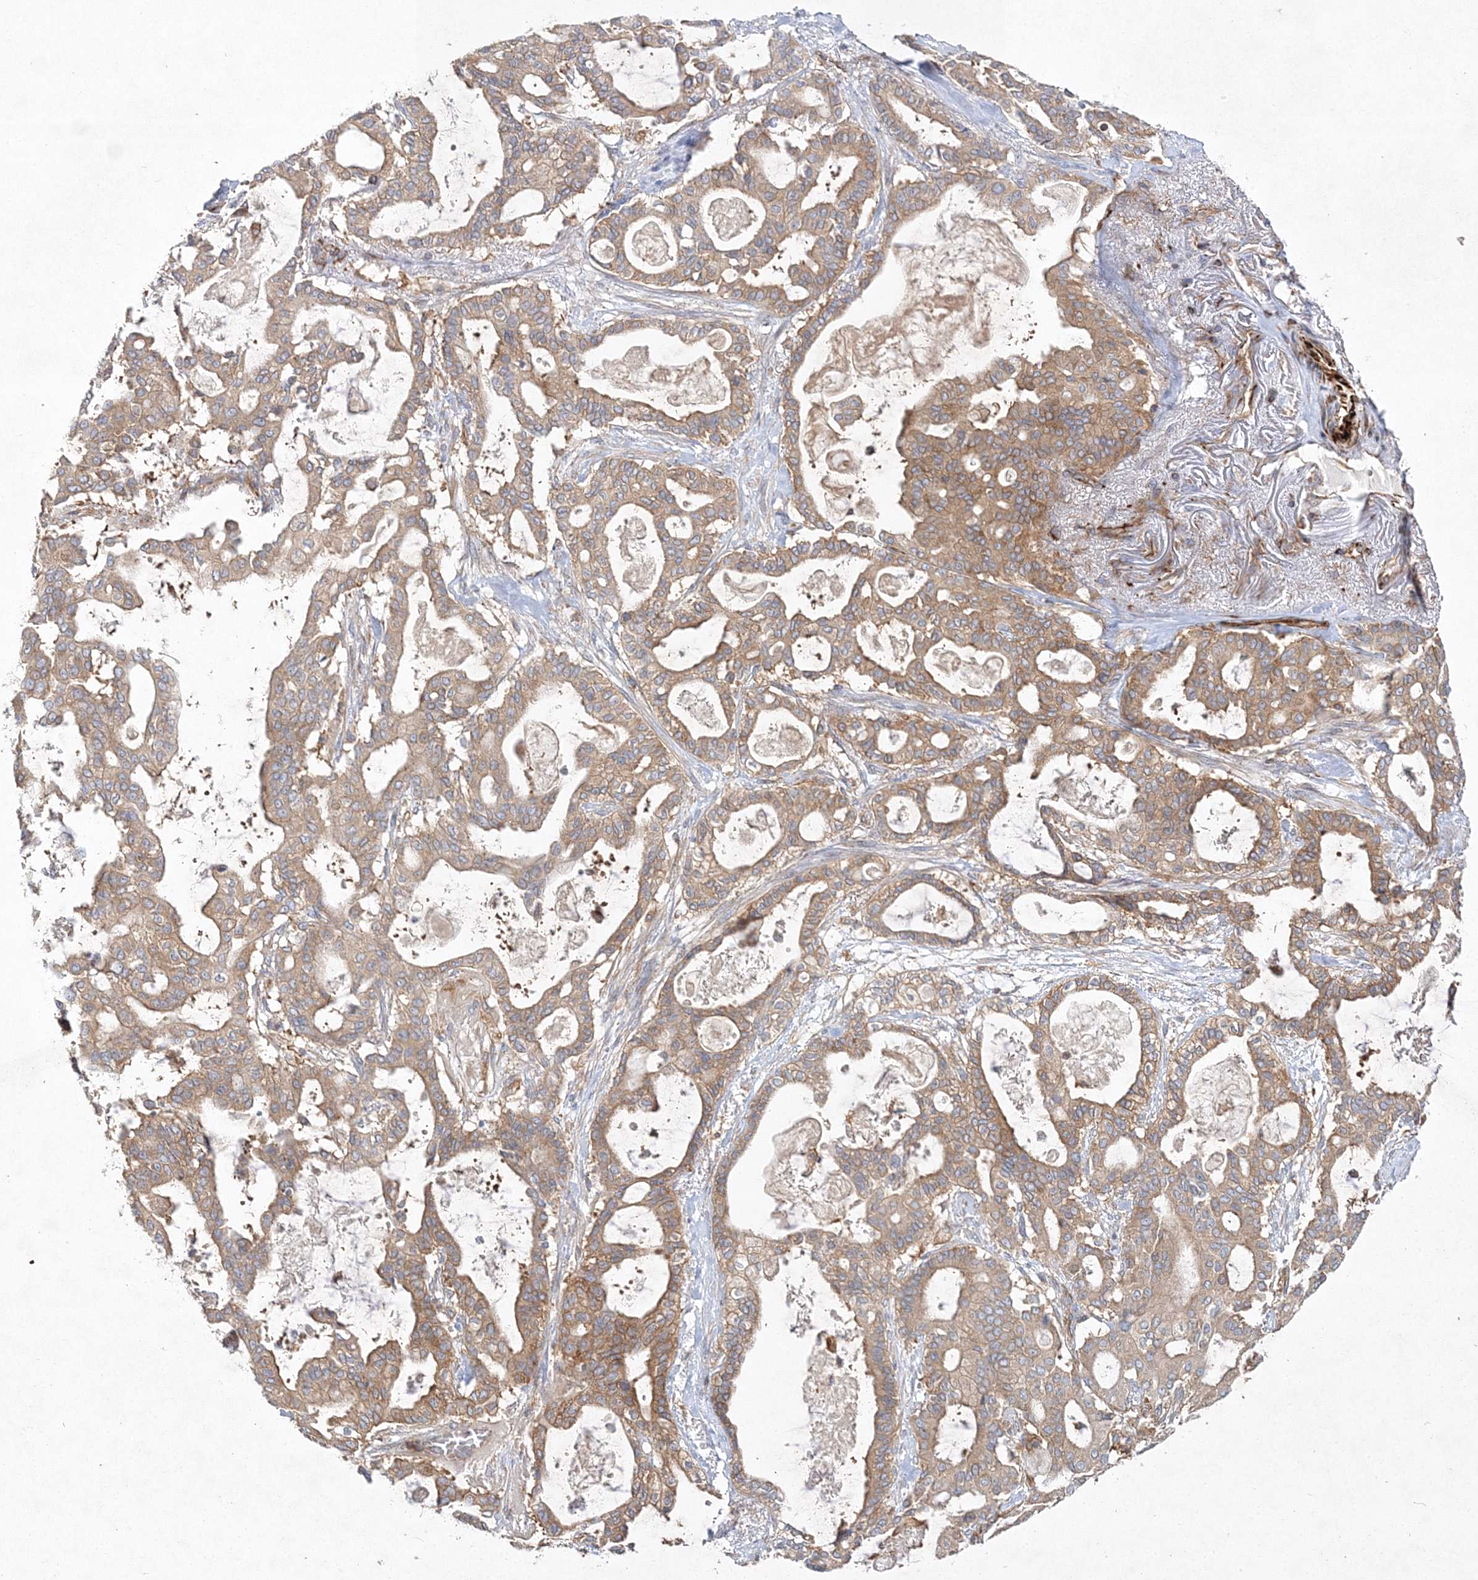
{"staining": {"intensity": "moderate", "quantity": ">75%", "location": "cytoplasmic/membranous"}, "tissue": "pancreatic cancer", "cell_type": "Tumor cells", "image_type": "cancer", "snomed": [{"axis": "morphology", "description": "Adenocarcinoma, NOS"}, {"axis": "topography", "description": "Pancreas"}], "caption": "Pancreatic adenocarcinoma was stained to show a protein in brown. There is medium levels of moderate cytoplasmic/membranous positivity in approximately >75% of tumor cells.", "gene": "WDR37", "patient": {"sex": "male", "age": 63}}